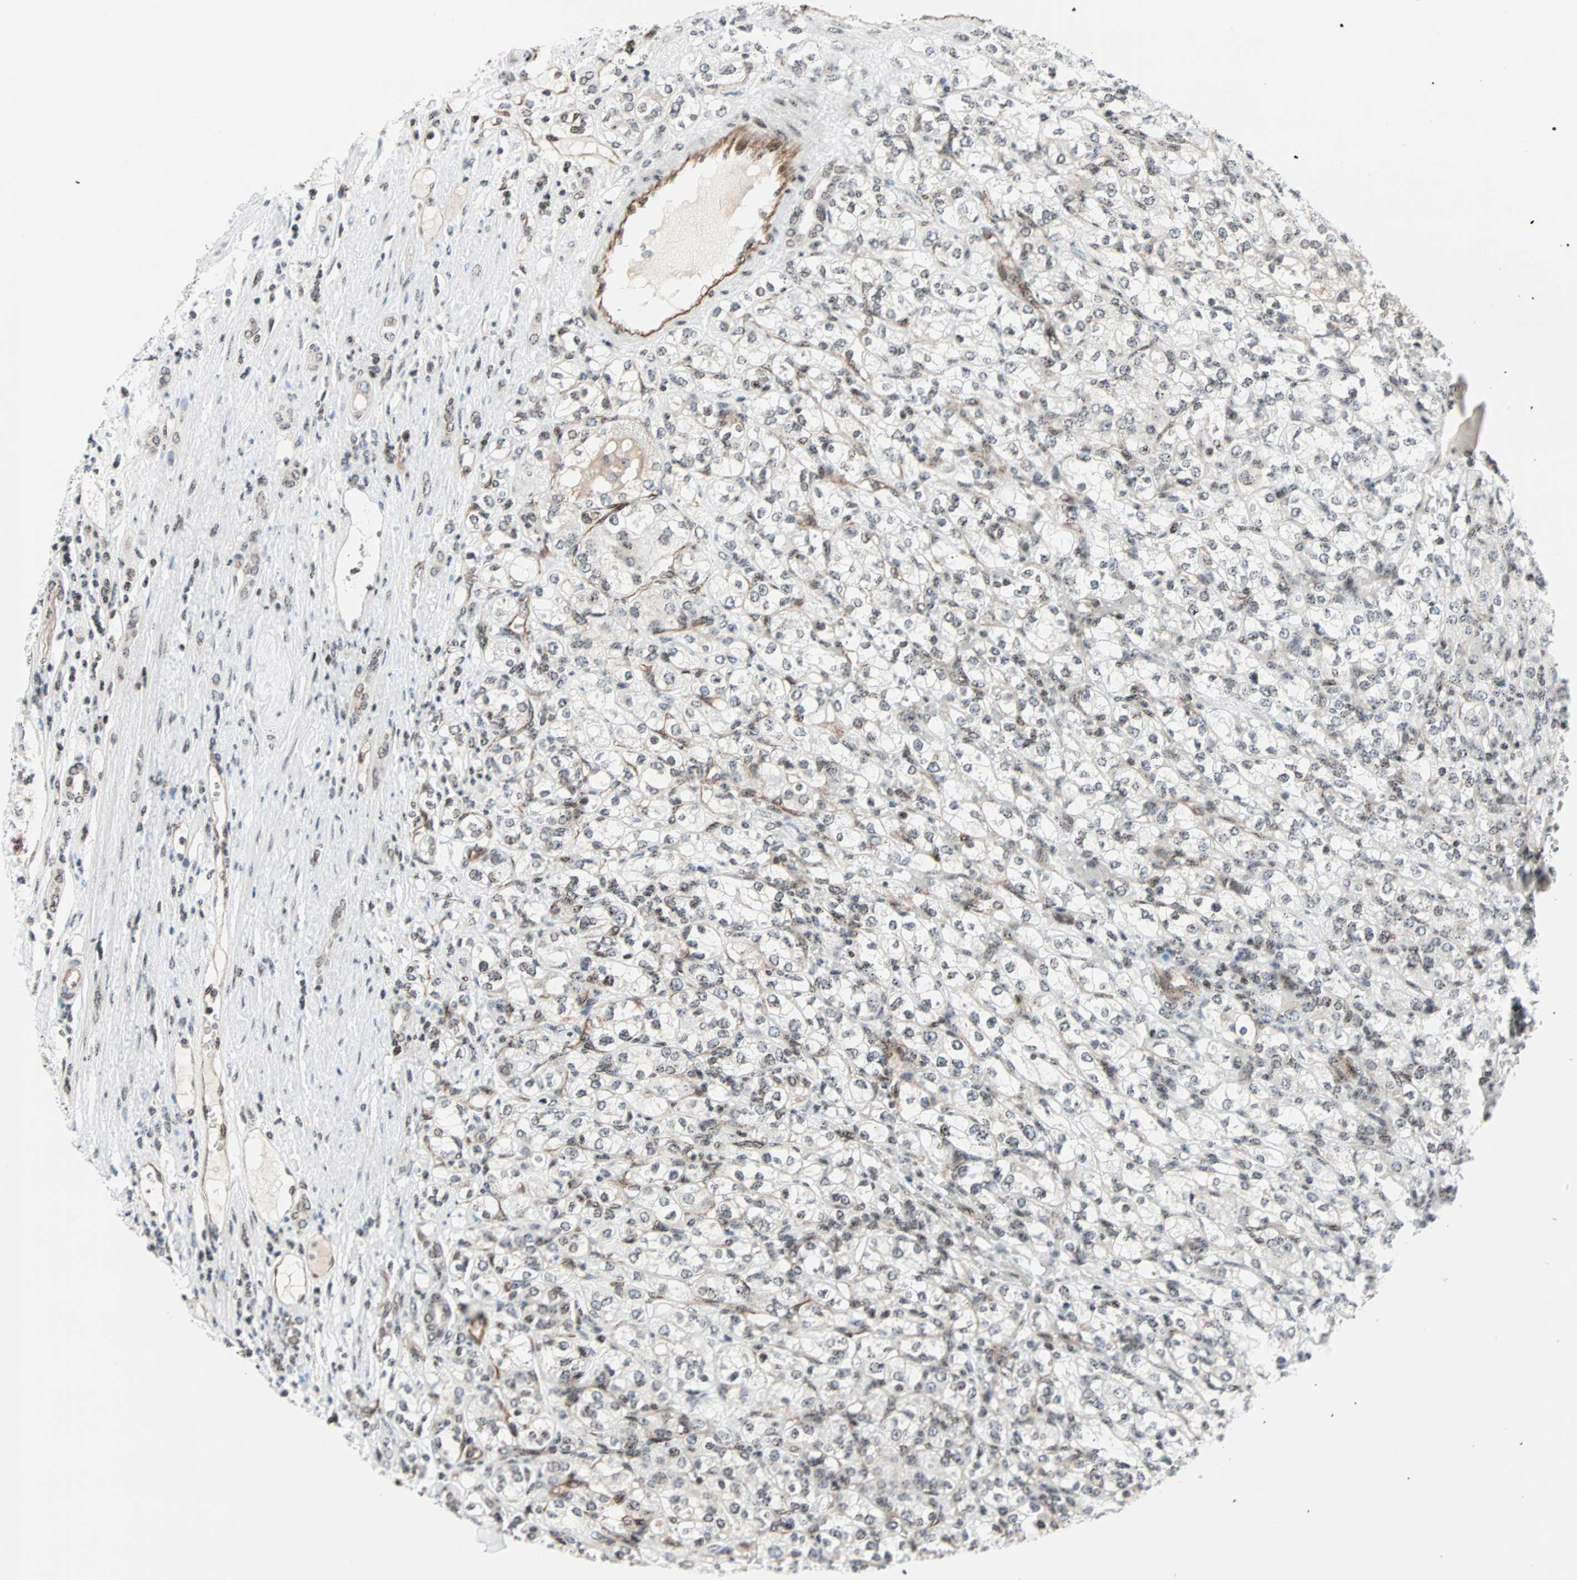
{"staining": {"intensity": "weak", "quantity": ">75%", "location": "nuclear"}, "tissue": "renal cancer", "cell_type": "Tumor cells", "image_type": "cancer", "snomed": [{"axis": "morphology", "description": "Normal tissue, NOS"}, {"axis": "morphology", "description": "Adenocarcinoma, NOS"}, {"axis": "topography", "description": "Kidney"}], "caption": "A photomicrograph of renal adenocarcinoma stained for a protein exhibits weak nuclear brown staining in tumor cells.", "gene": "CENPA", "patient": {"sex": "male", "age": 61}}